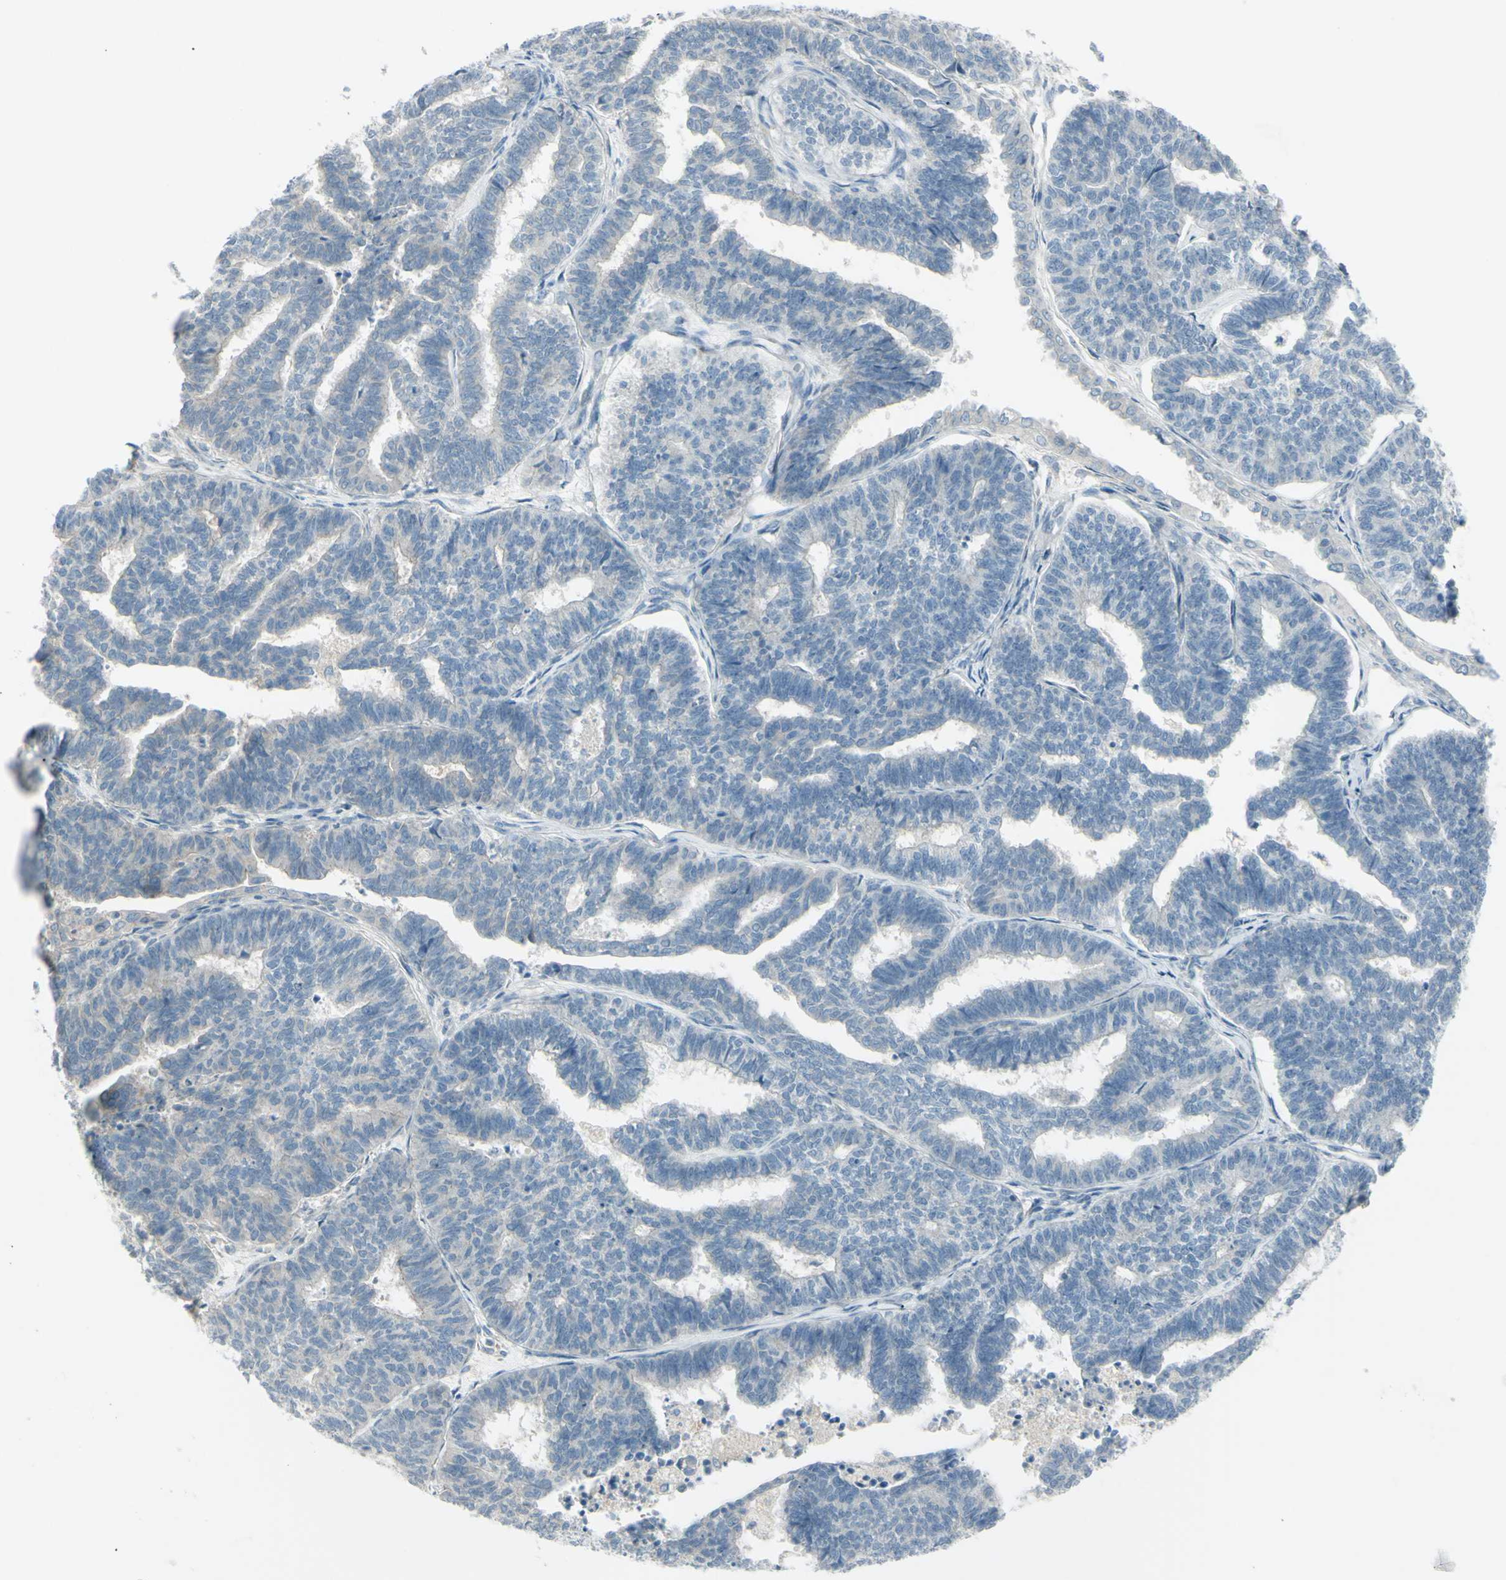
{"staining": {"intensity": "negative", "quantity": "none", "location": "none"}, "tissue": "endometrial cancer", "cell_type": "Tumor cells", "image_type": "cancer", "snomed": [{"axis": "morphology", "description": "Adenocarcinoma, NOS"}, {"axis": "topography", "description": "Endometrium"}], "caption": "Tumor cells show no significant protein positivity in endometrial cancer (adenocarcinoma).", "gene": "SH3GL2", "patient": {"sex": "female", "age": 70}}